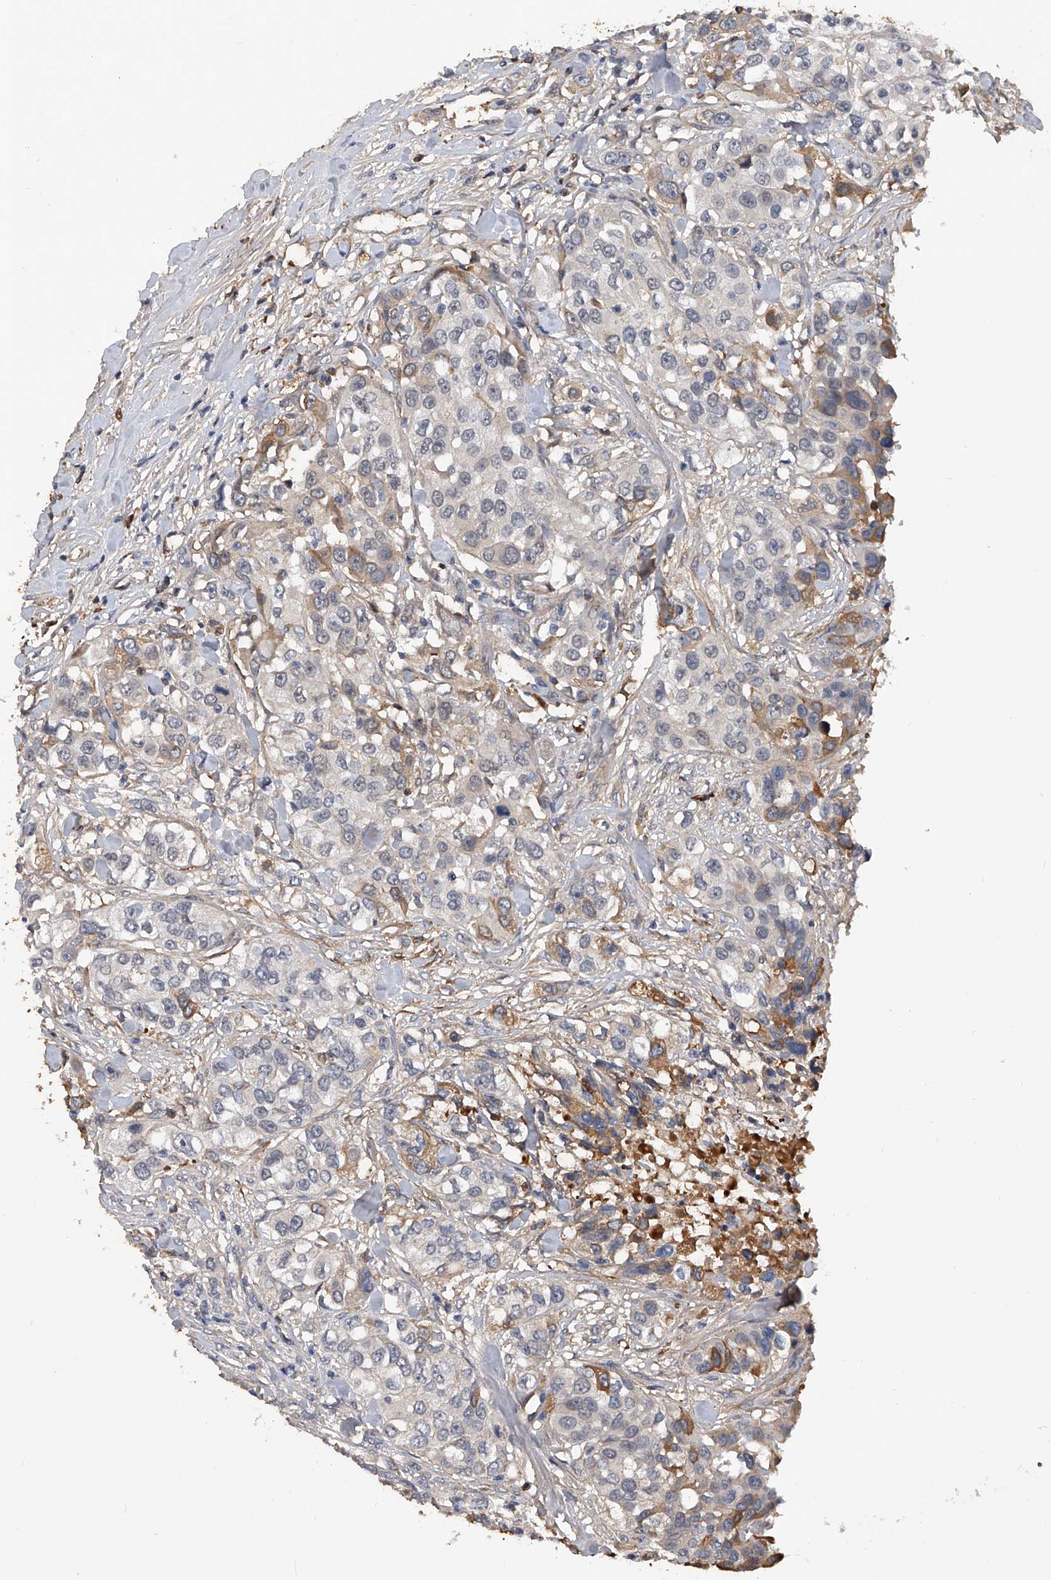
{"staining": {"intensity": "moderate", "quantity": "<25%", "location": "cytoplasmic/membranous"}, "tissue": "urothelial cancer", "cell_type": "Tumor cells", "image_type": "cancer", "snomed": [{"axis": "morphology", "description": "Urothelial carcinoma, High grade"}, {"axis": "topography", "description": "Urinary bladder"}], "caption": "About <25% of tumor cells in urothelial carcinoma (high-grade) show moderate cytoplasmic/membranous protein expression as visualized by brown immunohistochemical staining.", "gene": "ZNF25", "patient": {"sex": "female", "age": 80}}